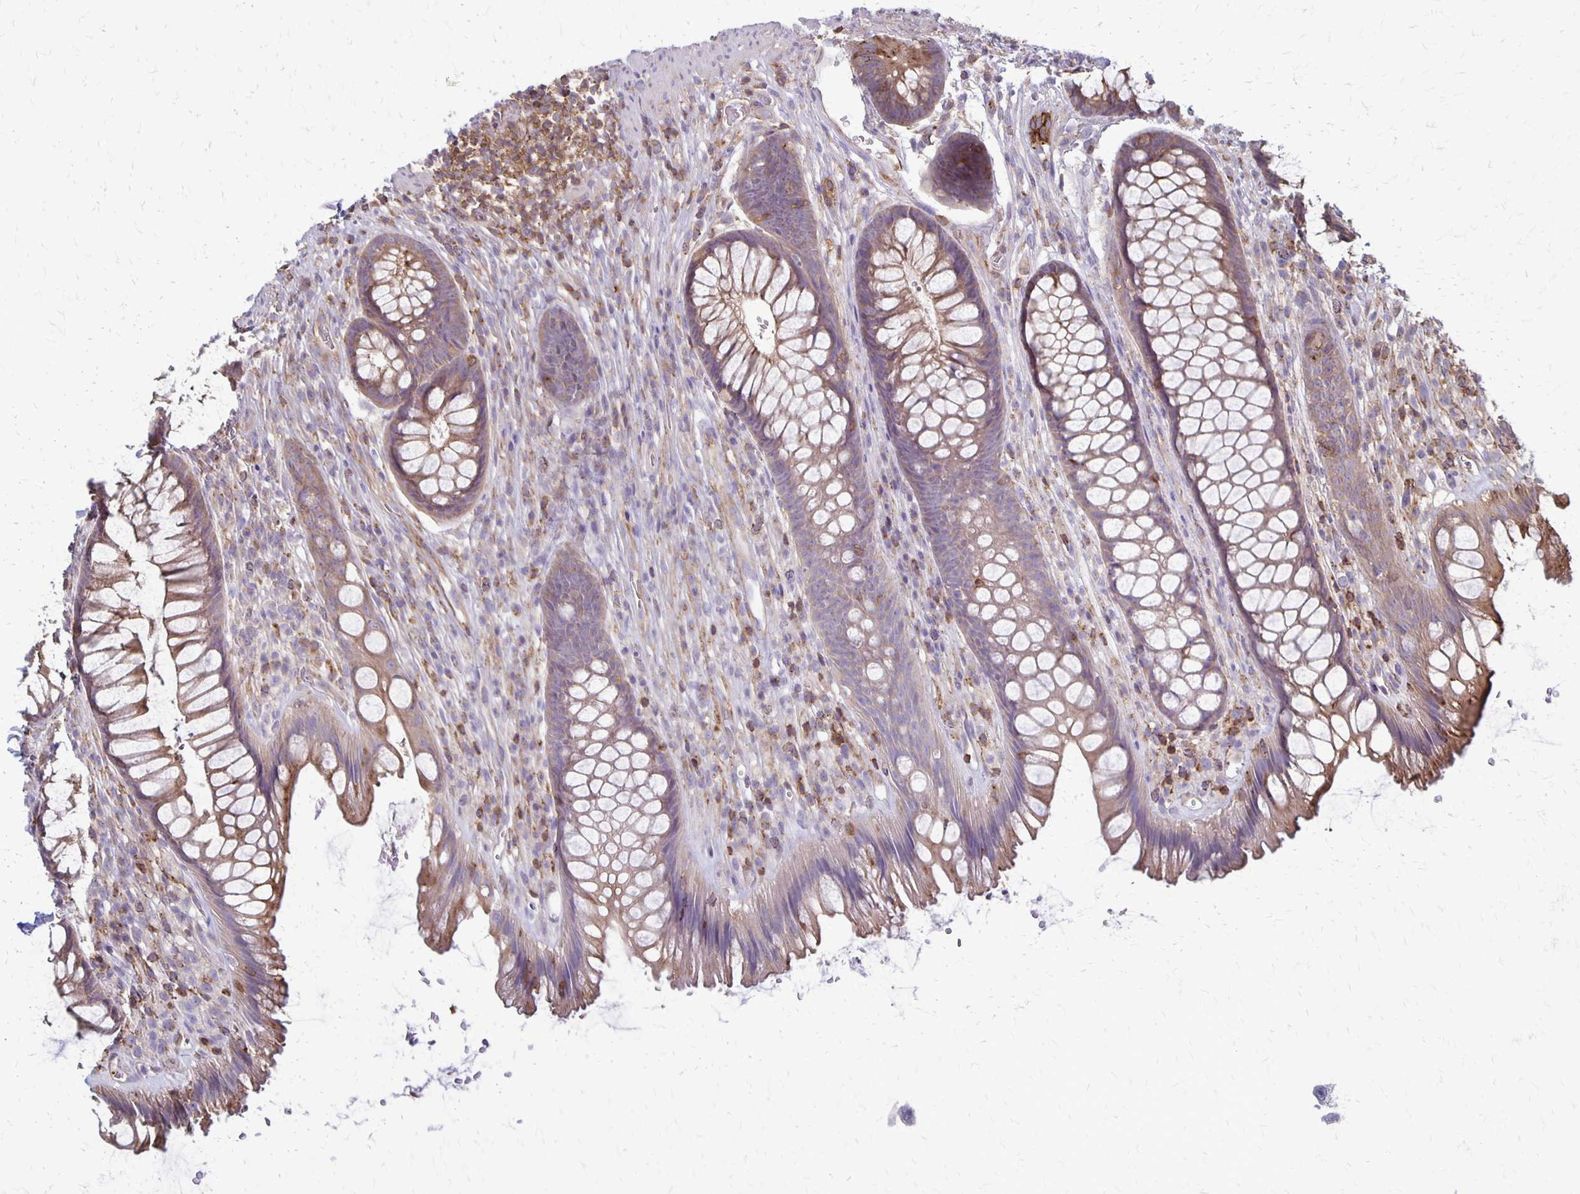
{"staining": {"intensity": "moderate", "quantity": ">75%", "location": "cytoplasmic/membranous"}, "tissue": "rectum", "cell_type": "Glandular cells", "image_type": "normal", "snomed": [{"axis": "morphology", "description": "Normal tissue, NOS"}, {"axis": "topography", "description": "Rectum"}], "caption": "Immunohistochemistry staining of normal rectum, which demonstrates medium levels of moderate cytoplasmic/membranous expression in about >75% of glandular cells indicating moderate cytoplasmic/membranous protein staining. The staining was performed using DAB (3,3'-diaminobenzidine) (brown) for protein detection and nuclei were counterstained in hematoxylin (blue).", "gene": "SEPTIN5", "patient": {"sex": "male", "age": 53}}